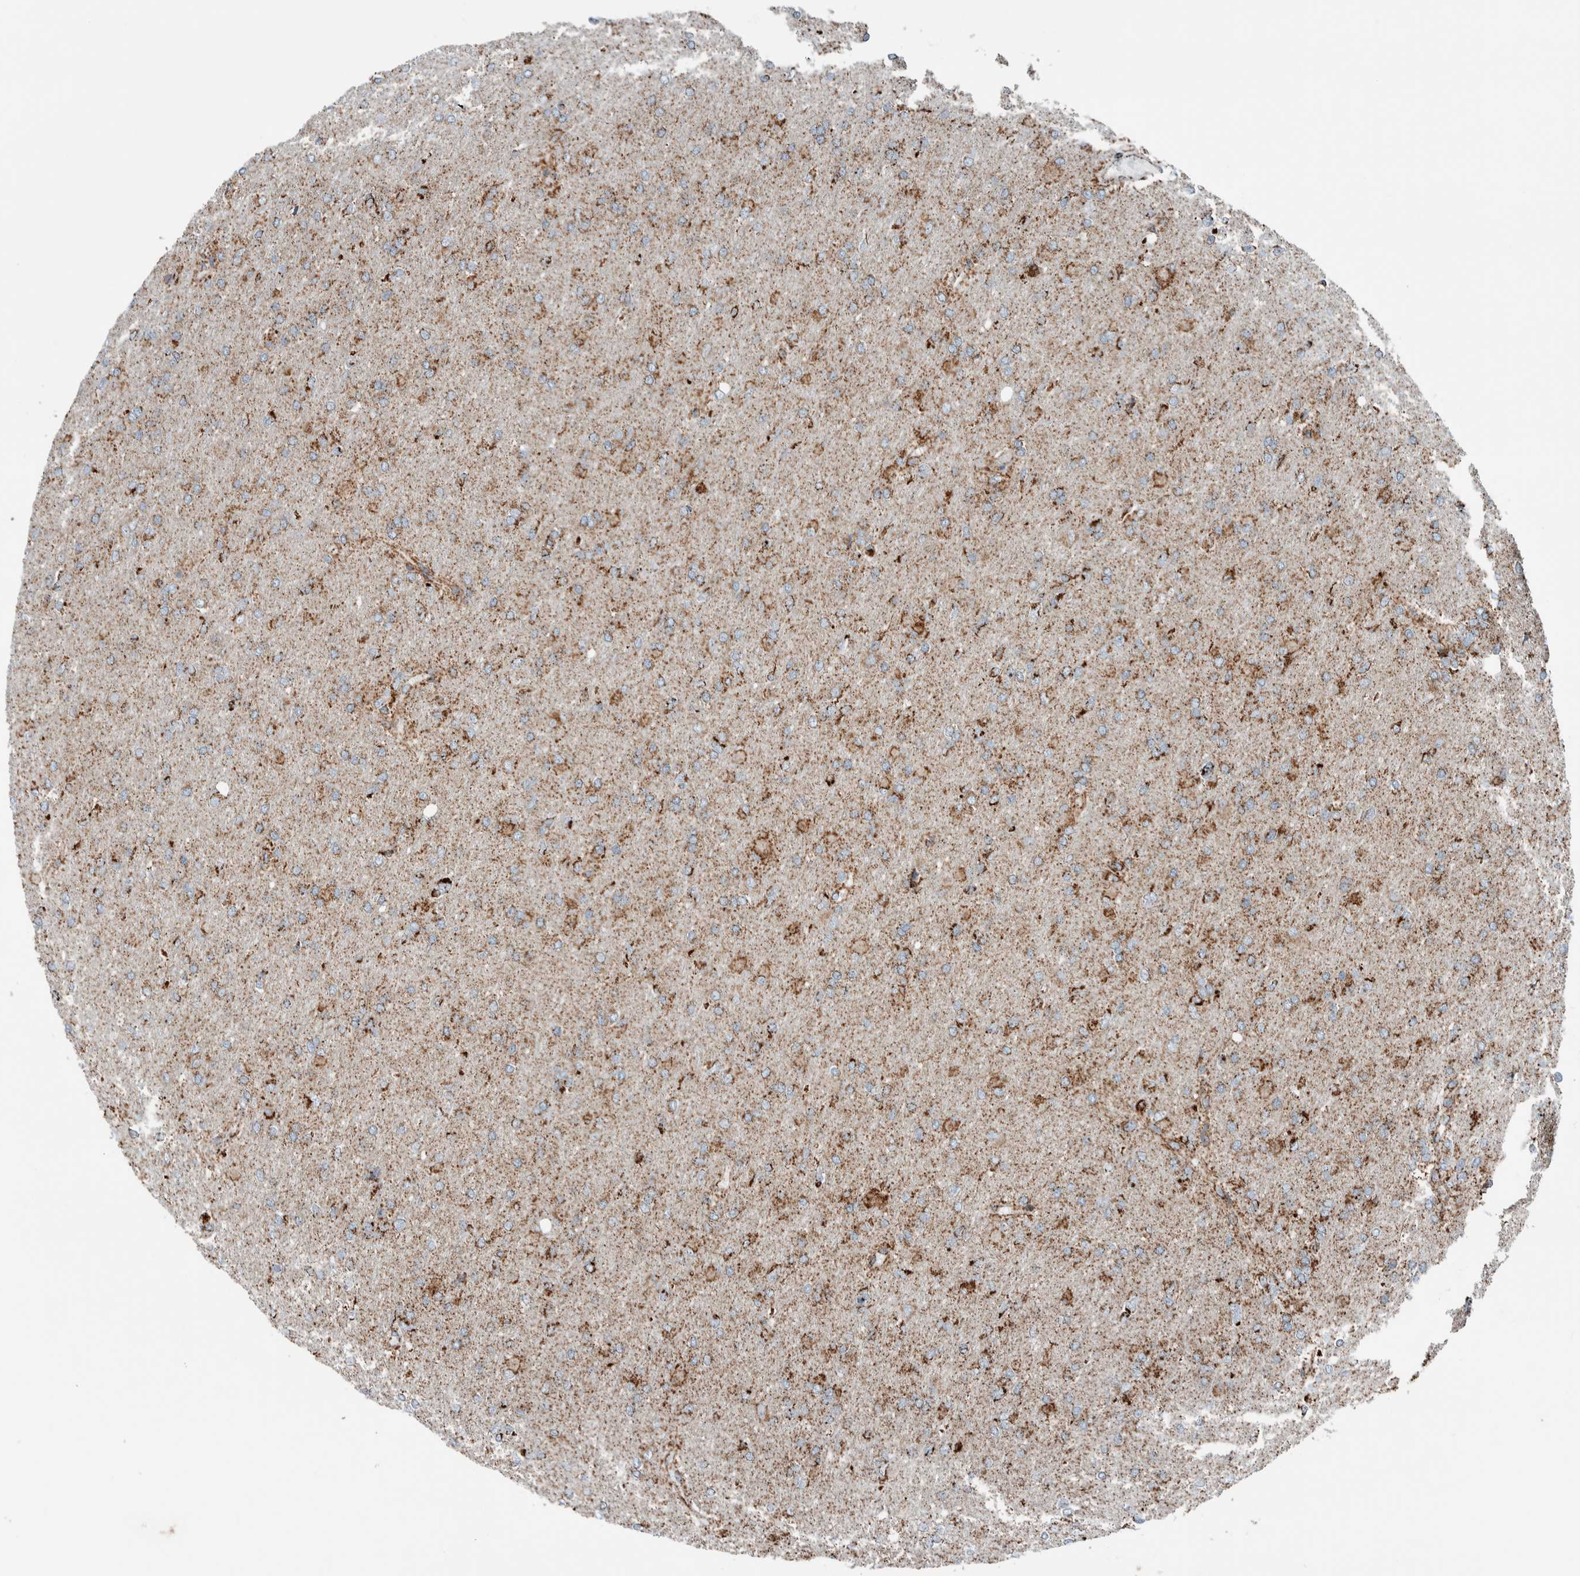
{"staining": {"intensity": "moderate", "quantity": ">75%", "location": "cytoplasmic/membranous"}, "tissue": "glioma", "cell_type": "Tumor cells", "image_type": "cancer", "snomed": [{"axis": "morphology", "description": "Glioma, malignant, High grade"}, {"axis": "topography", "description": "Cerebral cortex"}], "caption": "A micrograph of malignant high-grade glioma stained for a protein exhibits moderate cytoplasmic/membranous brown staining in tumor cells.", "gene": "CNTROB", "patient": {"sex": "female", "age": 36}}